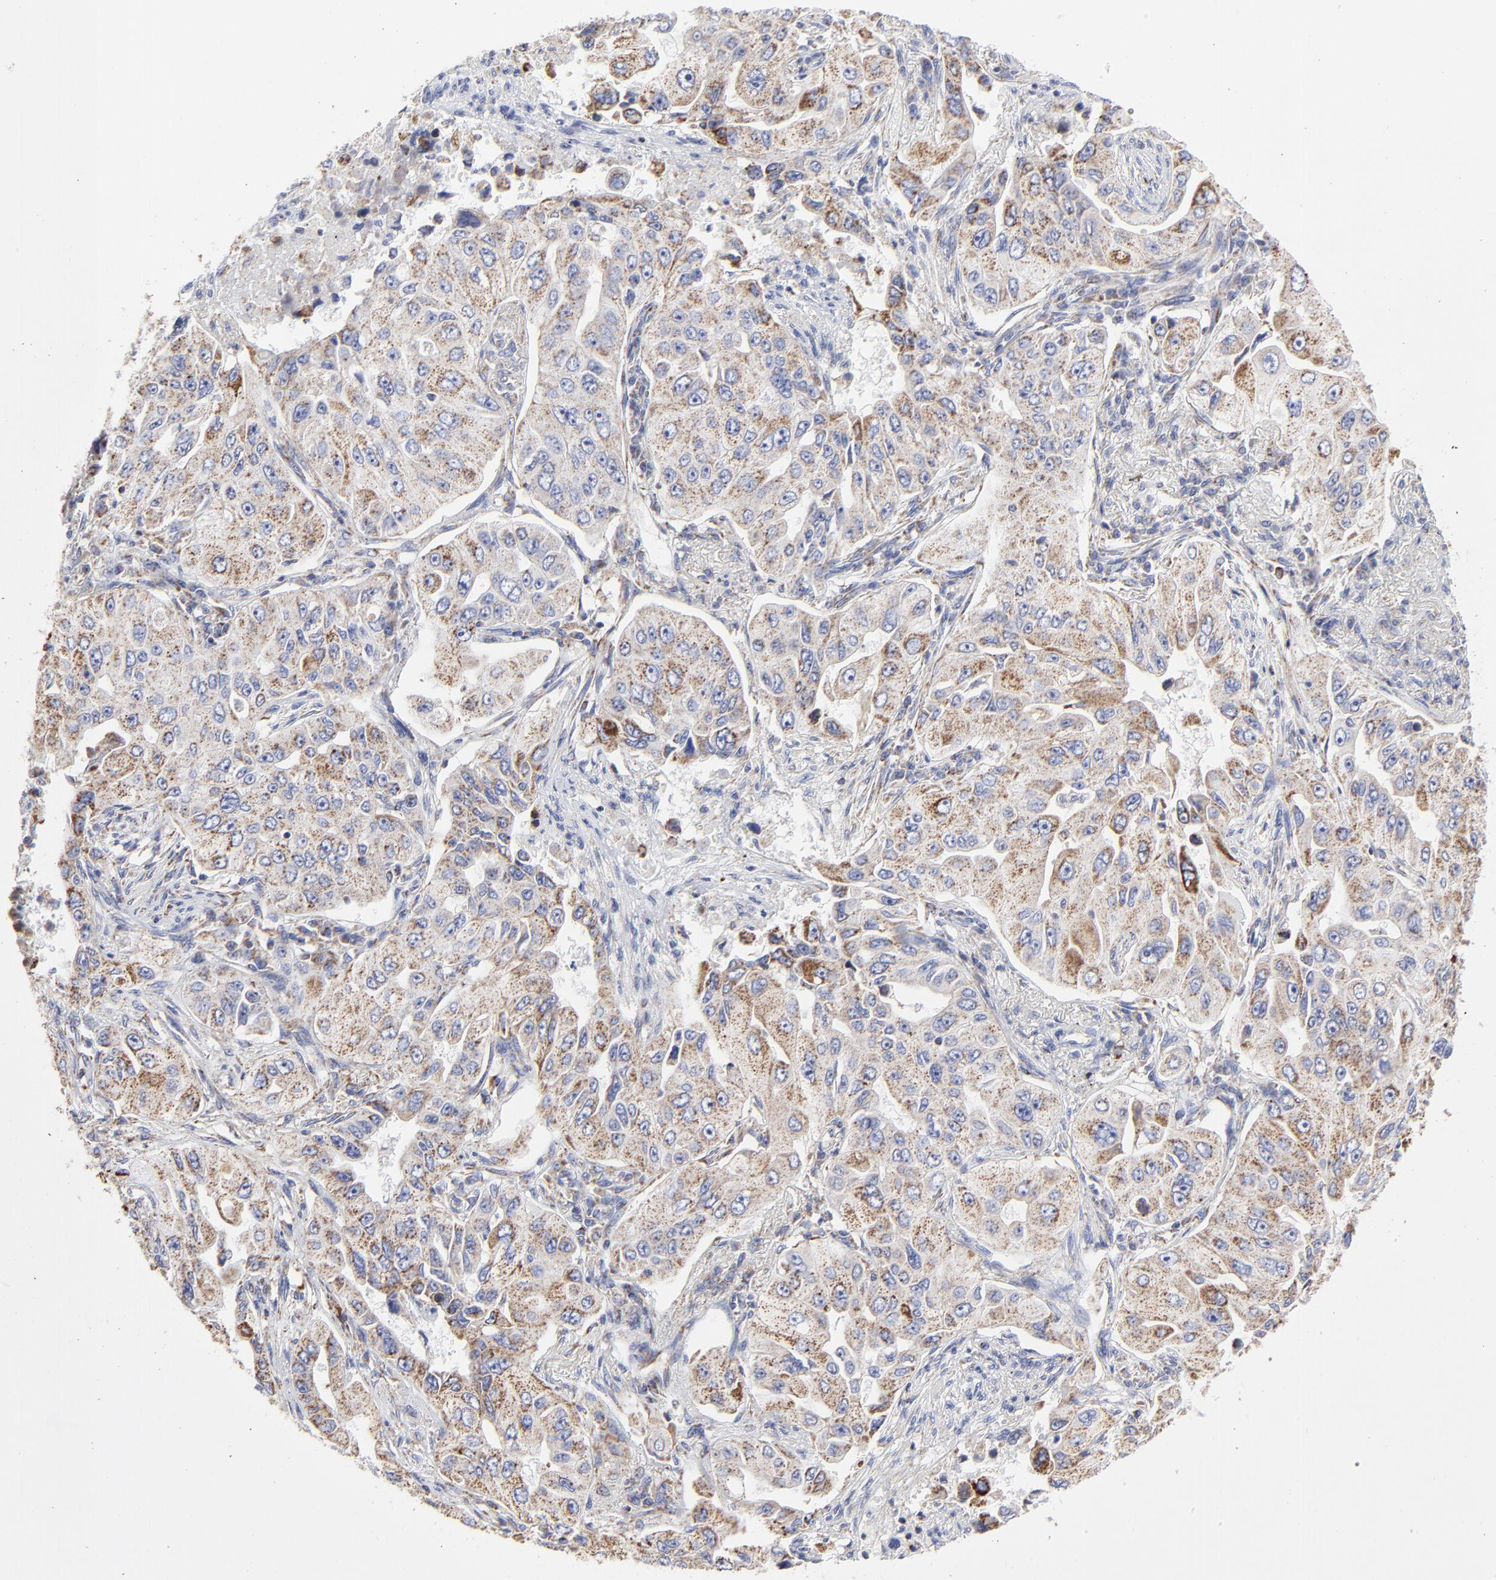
{"staining": {"intensity": "moderate", "quantity": ">75%", "location": "cytoplasmic/membranous"}, "tissue": "lung cancer", "cell_type": "Tumor cells", "image_type": "cancer", "snomed": [{"axis": "morphology", "description": "Adenocarcinoma, NOS"}, {"axis": "topography", "description": "Lung"}], "caption": "An image of lung adenocarcinoma stained for a protein reveals moderate cytoplasmic/membranous brown staining in tumor cells. (brown staining indicates protein expression, while blue staining denotes nuclei).", "gene": "PINK1", "patient": {"sex": "male", "age": 84}}